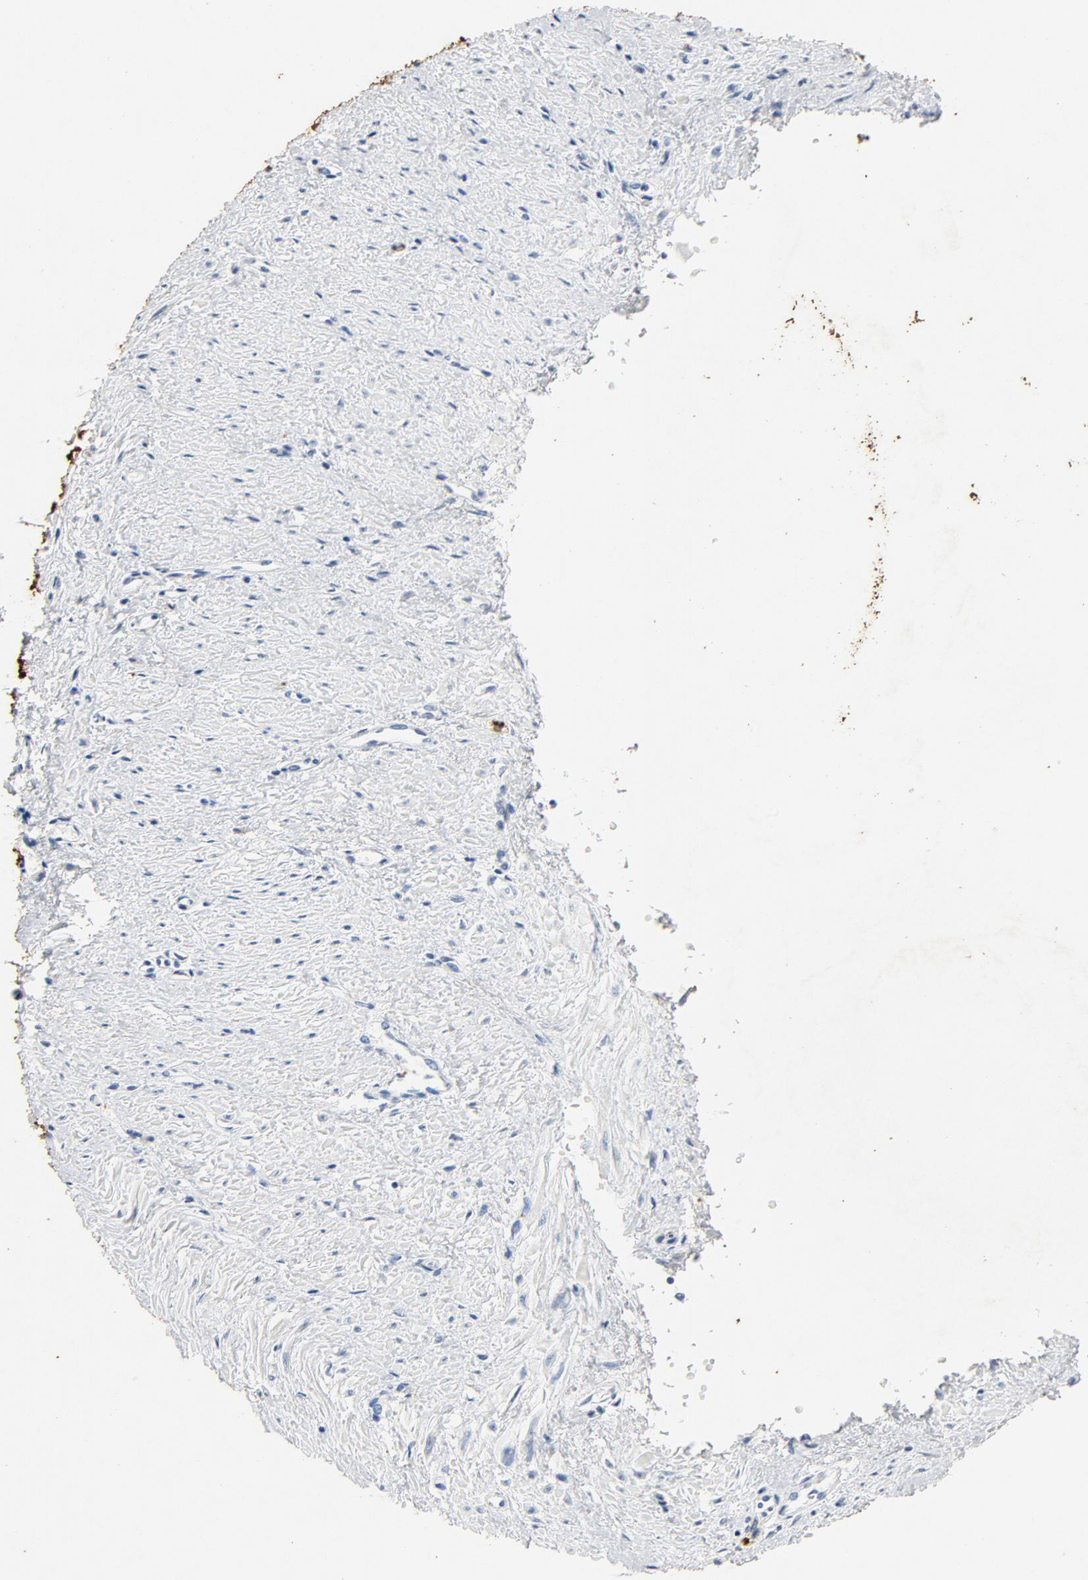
{"staining": {"intensity": "negative", "quantity": "none", "location": "none"}, "tissue": "smooth muscle", "cell_type": "Smooth muscle cells", "image_type": "normal", "snomed": [{"axis": "morphology", "description": "Normal tissue, NOS"}, {"axis": "topography", "description": "Smooth muscle"}, {"axis": "topography", "description": "Uterus"}], "caption": "Immunohistochemistry (IHC) of benign human smooth muscle reveals no staining in smooth muscle cells.", "gene": "PTPRB", "patient": {"sex": "female", "age": 39}}